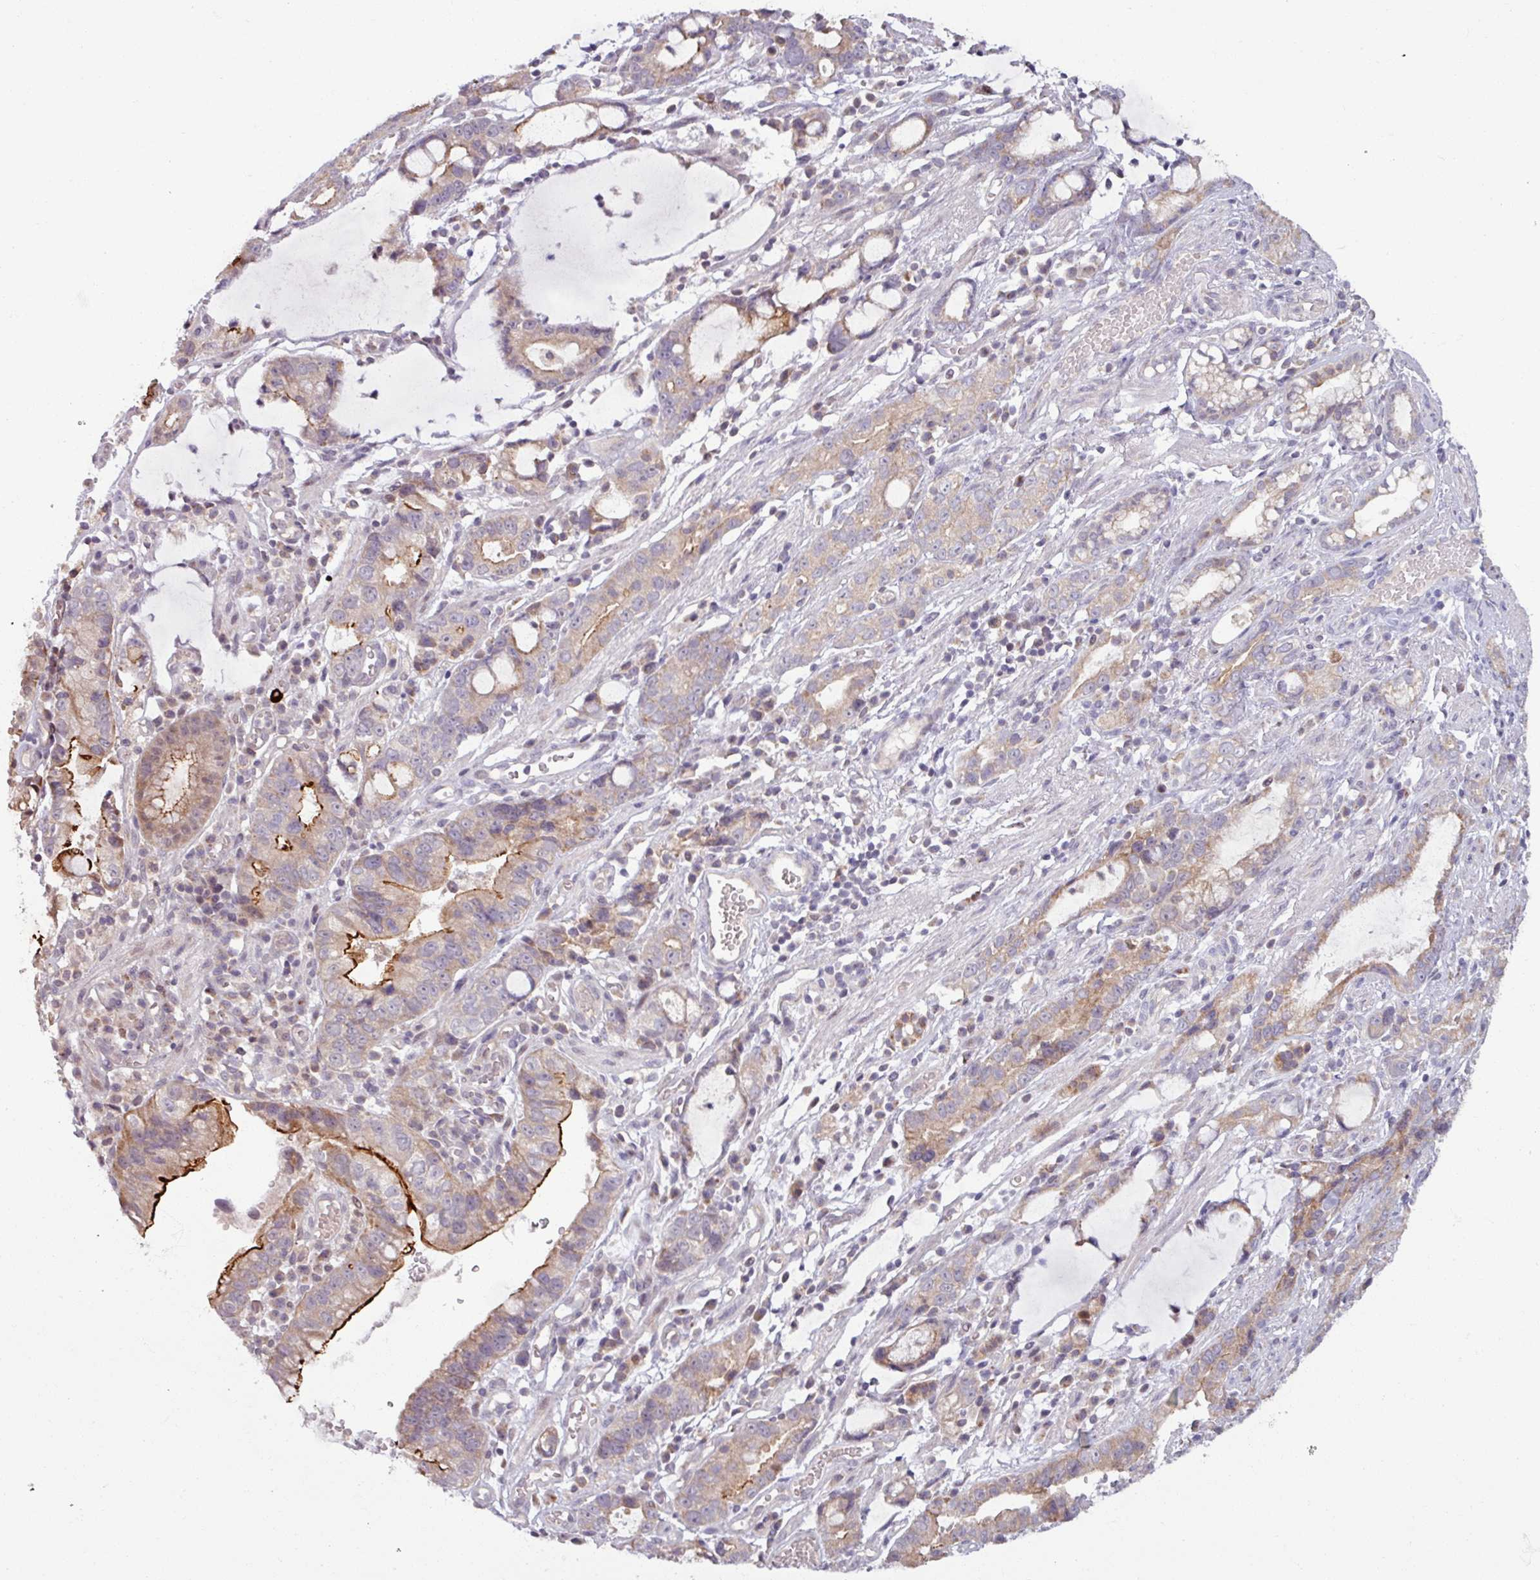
{"staining": {"intensity": "strong", "quantity": "<25%", "location": "cytoplasmic/membranous"}, "tissue": "stomach cancer", "cell_type": "Tumor cells", "image_type": "cancer", "snomed": [{"axis": "morphology", "description": "Adenocarcinoma, NOS"}, {"axis": "topography", "description": "Stomach"}], "caption": "Immunohistochemical staining of human stomach adenocarcinoma shows medium levels of strong cytoplasmic/membranous positivity in approximately <25% of tumor cells.", "gene": "OGFOD3", "patient": {"sex": "male", "age": 55}}